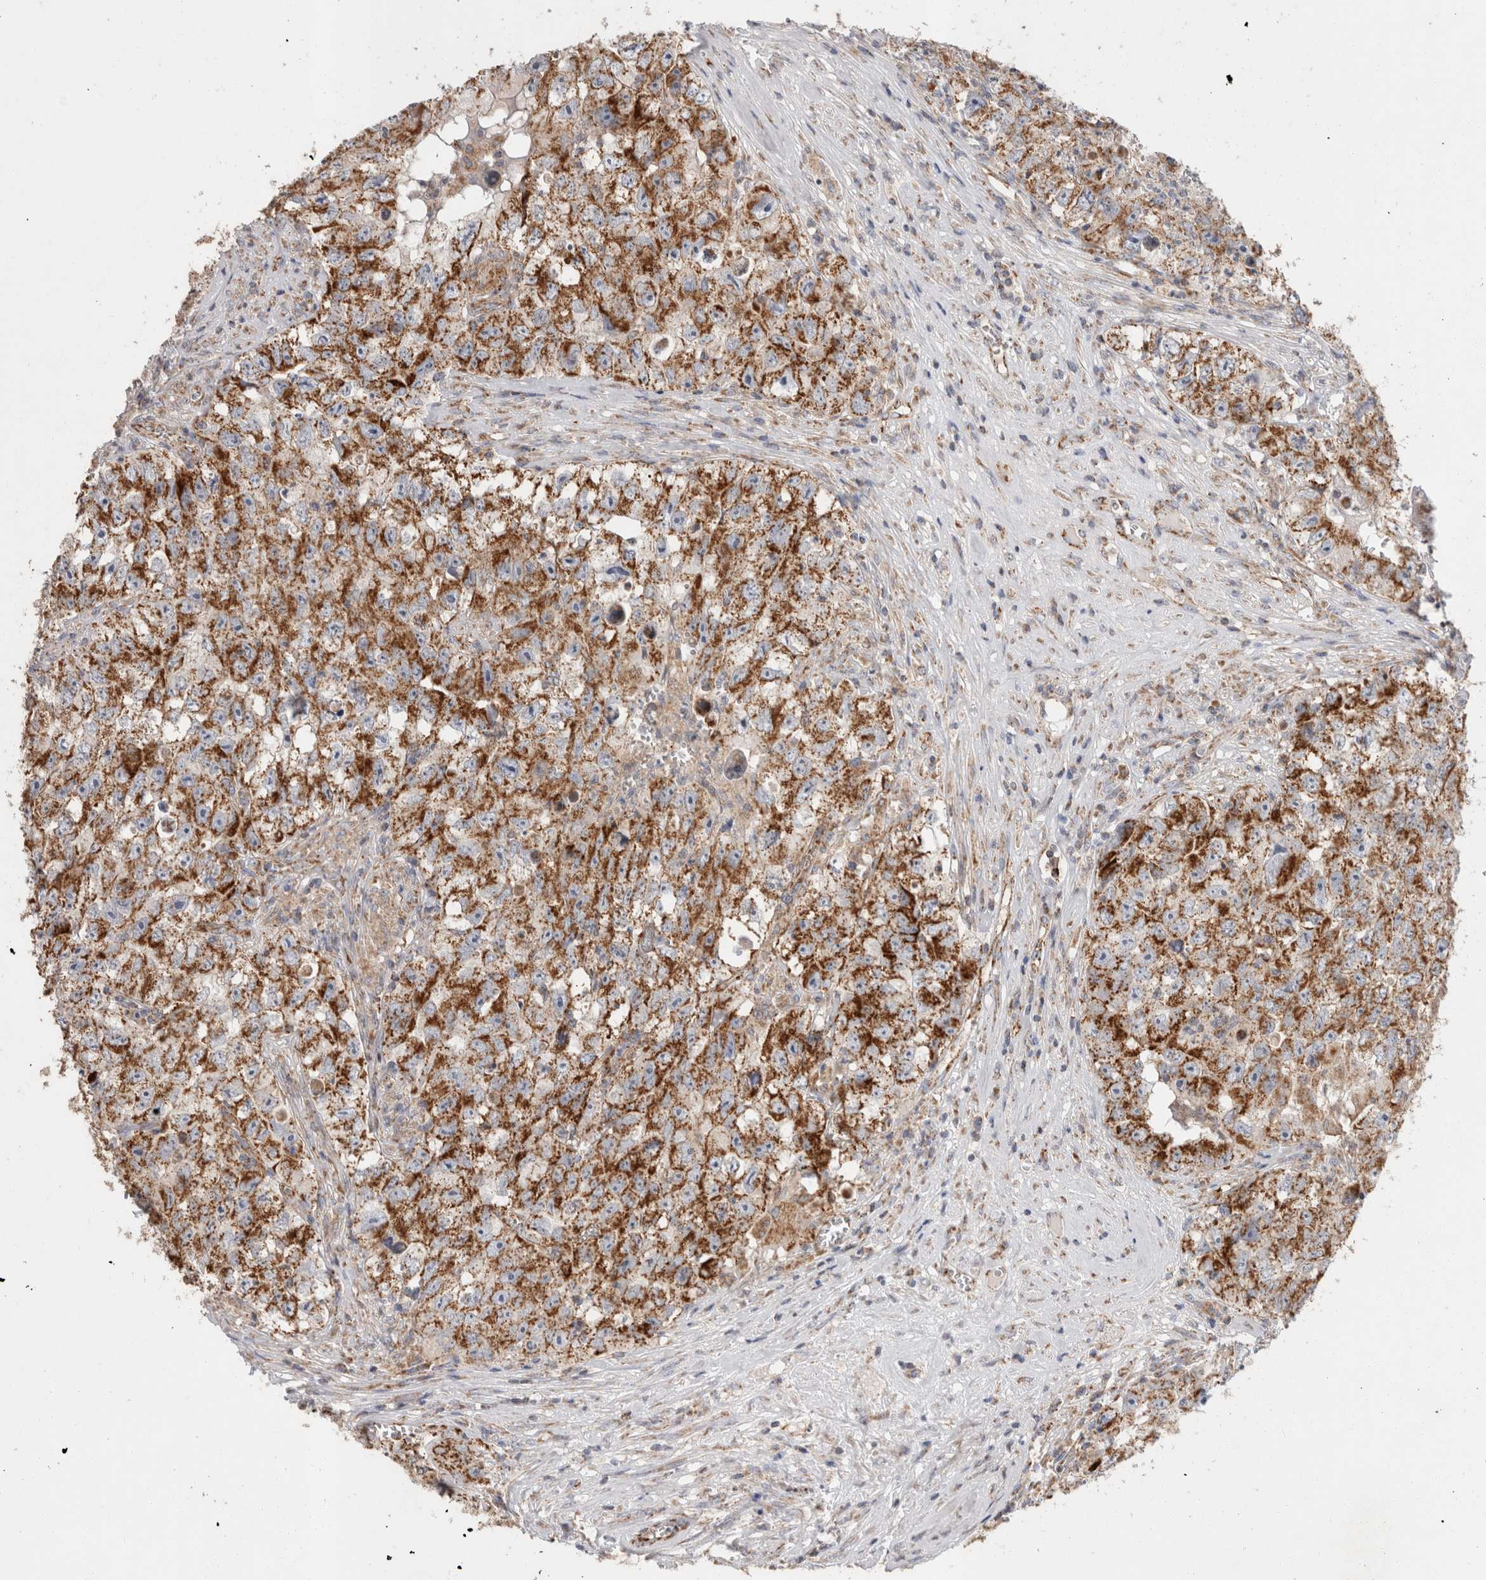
{"staining": {"intensity": "moderate", "quantity": ">75%", "location": "cytoplasmic/membranous"}, "tissue": "testis cancer", "cell_type": "Tumor cells", "image_type": "cancer", "snomed": [{"axis": "morphology", "description": "Seminoma, NOS"}, {"axis": "morphology", "description": "Carcinoma, Embryonal, NOS"}, {"axis": "topography", "description": "Testis"}], "caption": "Testis embryonal carcinoma was stained to show a protein in brown. There is medium levels of moderate cytoplasmic/membranous staining in approximately >75% of tumor cells. (Stains: DAB in brown, nuclei in blue, Microscopy: brightfield microscopy at high magnification).", "gene": "IARS2", "patient": {"sex": "male", "age": 43}}